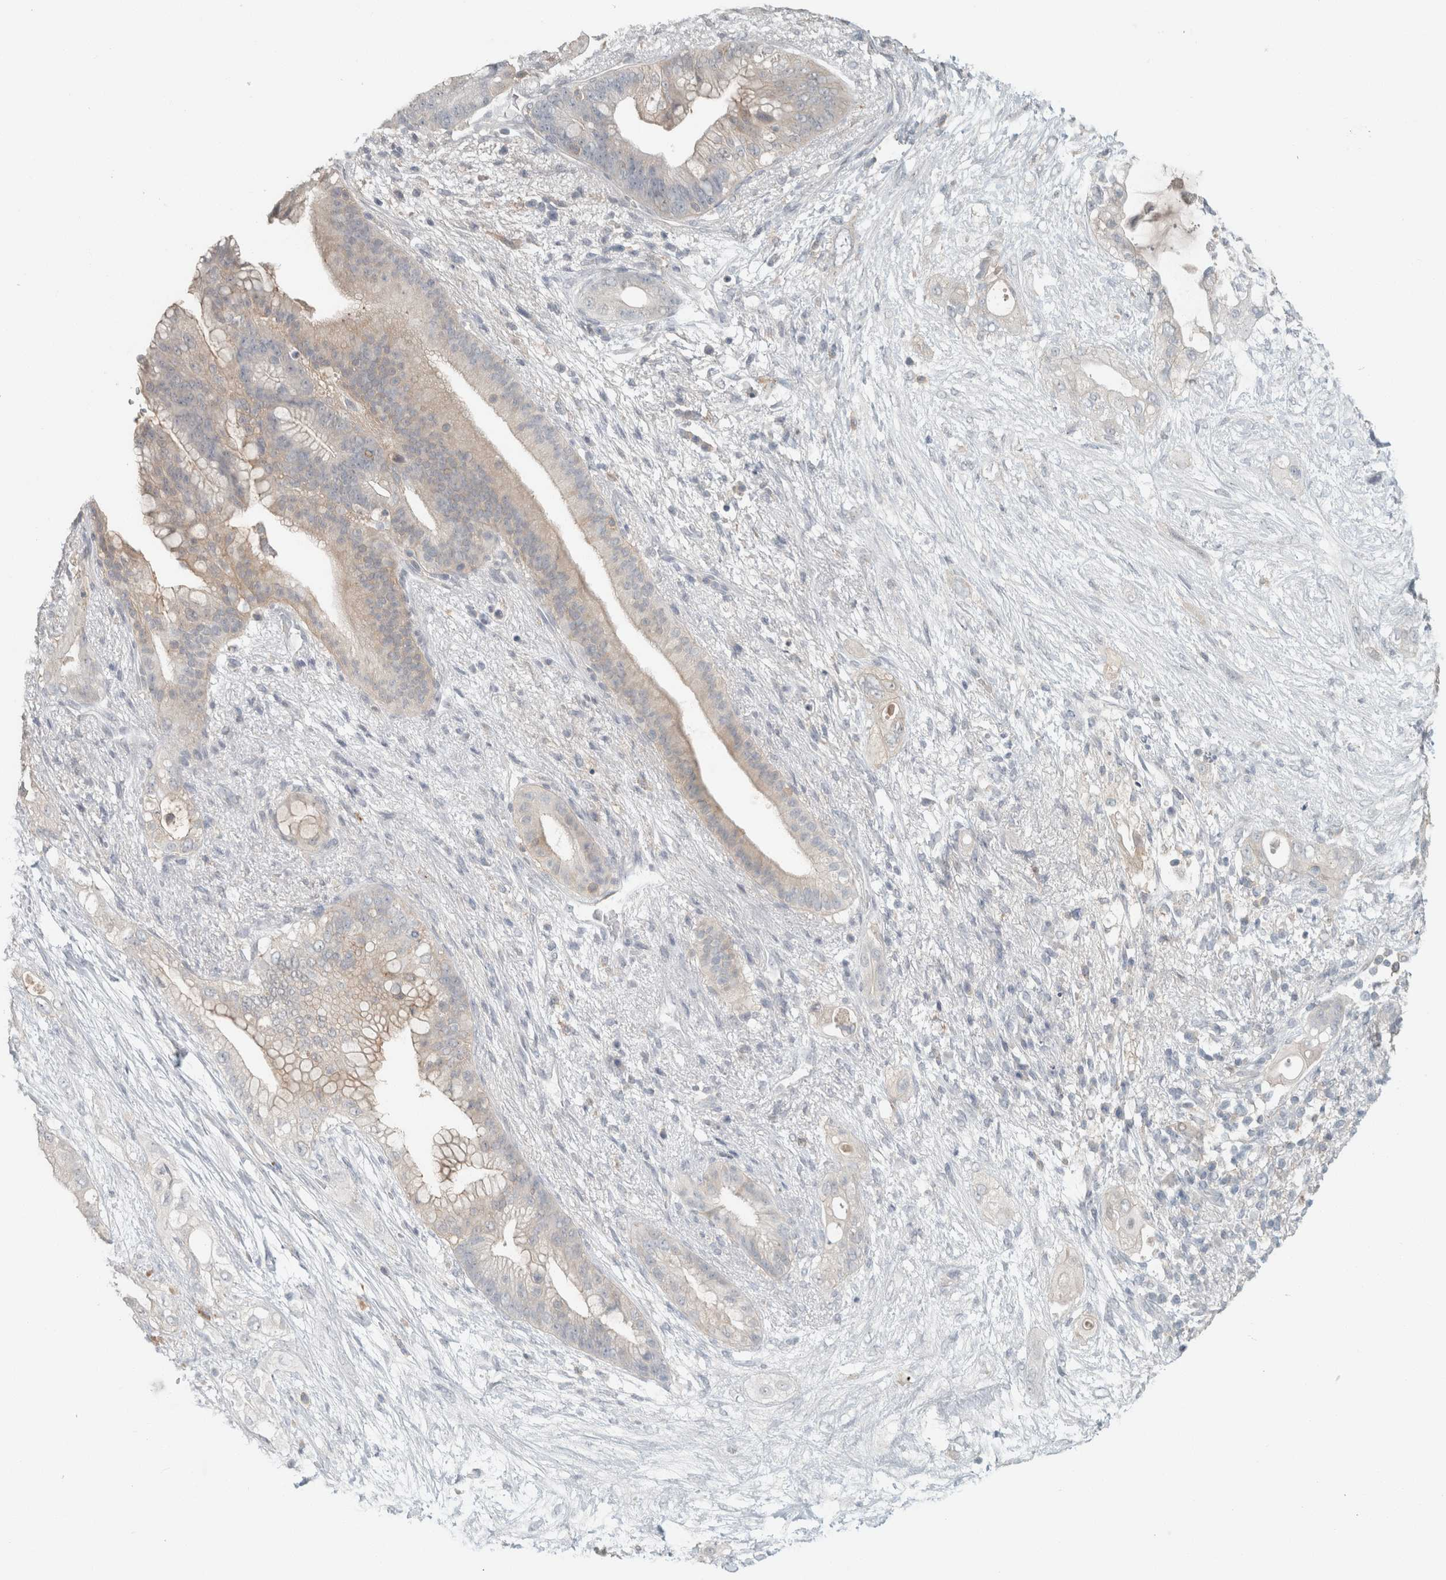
{"staining": {"intensity": "weak", "quantity": "25%-75%", "location": "cytoplasmic/membranous"}, "tissue": "pancreatic cancer", "cell_type": "Tumor cells", "image_type": "cancer", "snomed": [{"axis": "morphology", "description": "Adenocarcinoma, NOS"}, {"axis": "topography", "description": "Pancreas"}], "caption": "IHC photomicrograph of neoplastic tissue: pancreatic cancer stained using immunohistochemistry shows low levels of weak protein expression localized specifically in the cytoplasmic/membranous of tumor cells, appearing as a cytoplasmic/membranous brown color.", "gene": "SCIN", "patient": {"sex": "male", "age": 53}}